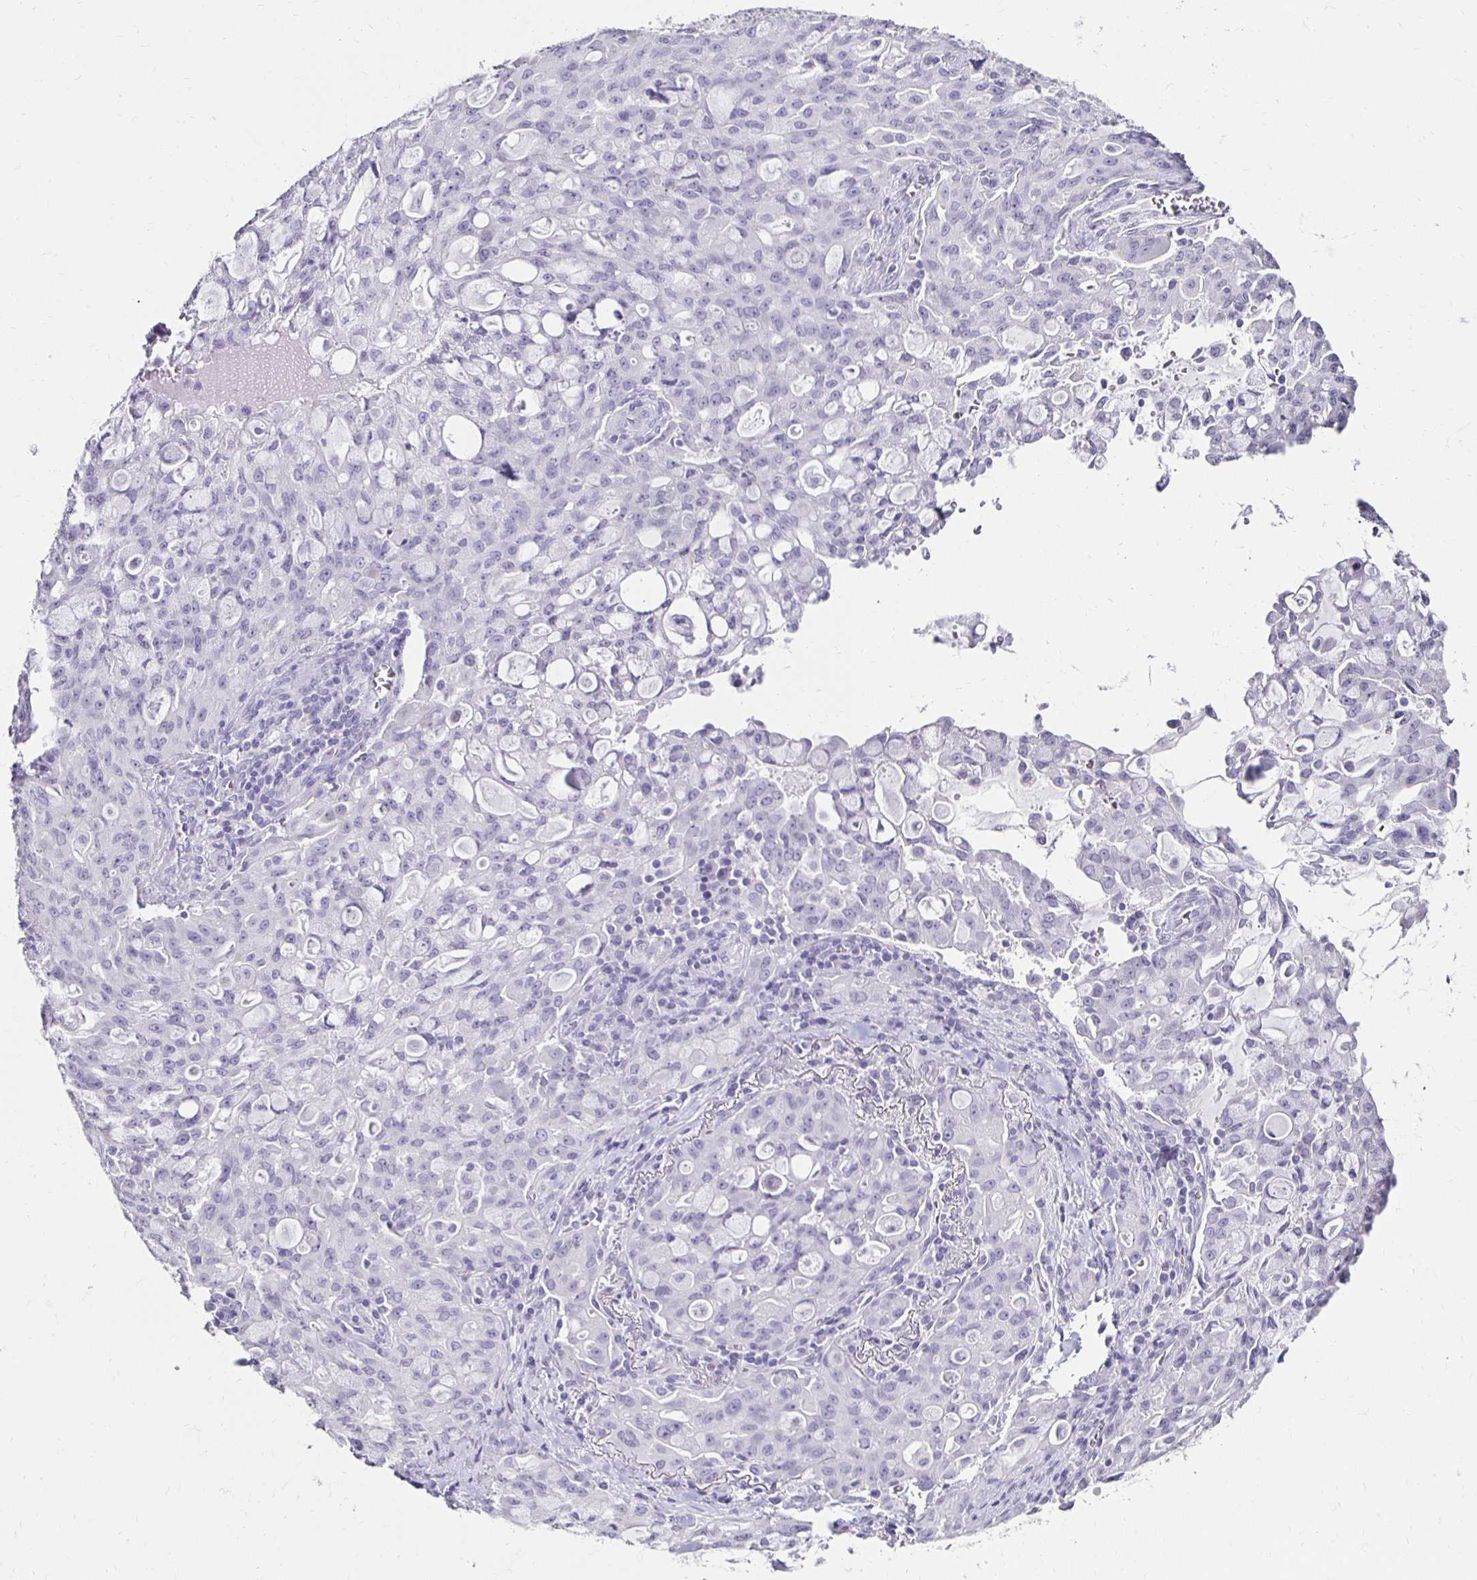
{"staining": {"intensity": "negative", "quantity": "none", "location": "none"}, "tissue": "lung cancer", "cell_type": "Tumor cells", "image_type": "cancer", "snomed": [{"axis": "morphology", "description": "Adenocarcinoma, NOS"}, {"axis": "topography", "description": "Lung"}], "caption": "This photomicrograph is of lung cancer stained with immunohistochemistry (IHC) to label a protein in brown with the nuclei are counter-stained blue. There is no positivity in tumor cells.", "gene": "TOMM34", "patient": {"sex": "female", "age": 44}}